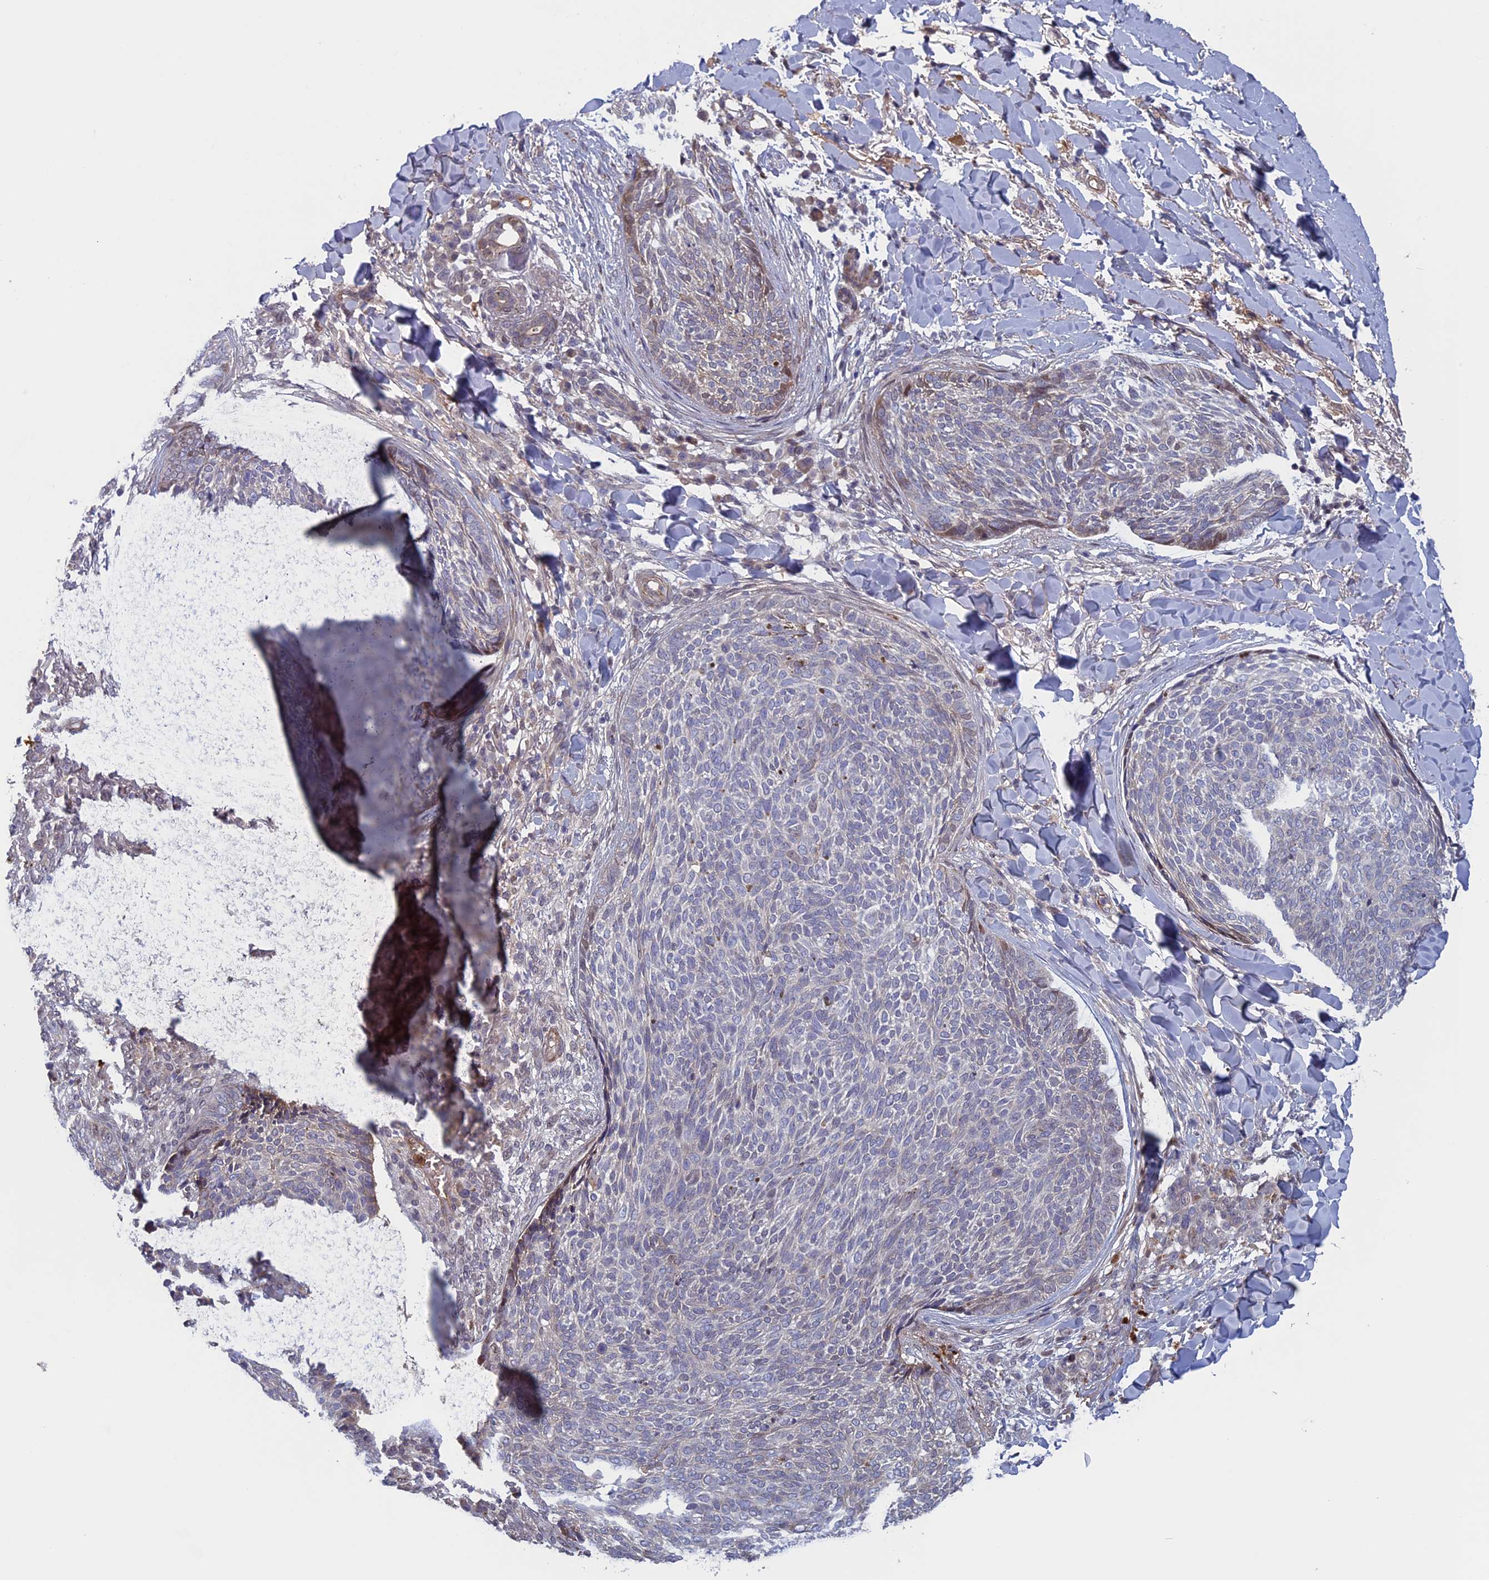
{"staining": {"intensity": "negative", "quantity": "none", "location": "none"}, "tissue": "skin cancer", "cell_type": "Tumor cells", "image_type": "cancer", "snomed": [{"axis": "morphology", "description": "Basal cell carcinoma"}, {"axis": "topography", "description": "Skin"}], "caption": "IHC image of neoplastic tissue: skin basal cell carcinoma stained with DAB reveals no significant protein expression in tumor cells.", "gene": "FADS1", "patient": {"sex": "male", "age": 85}}